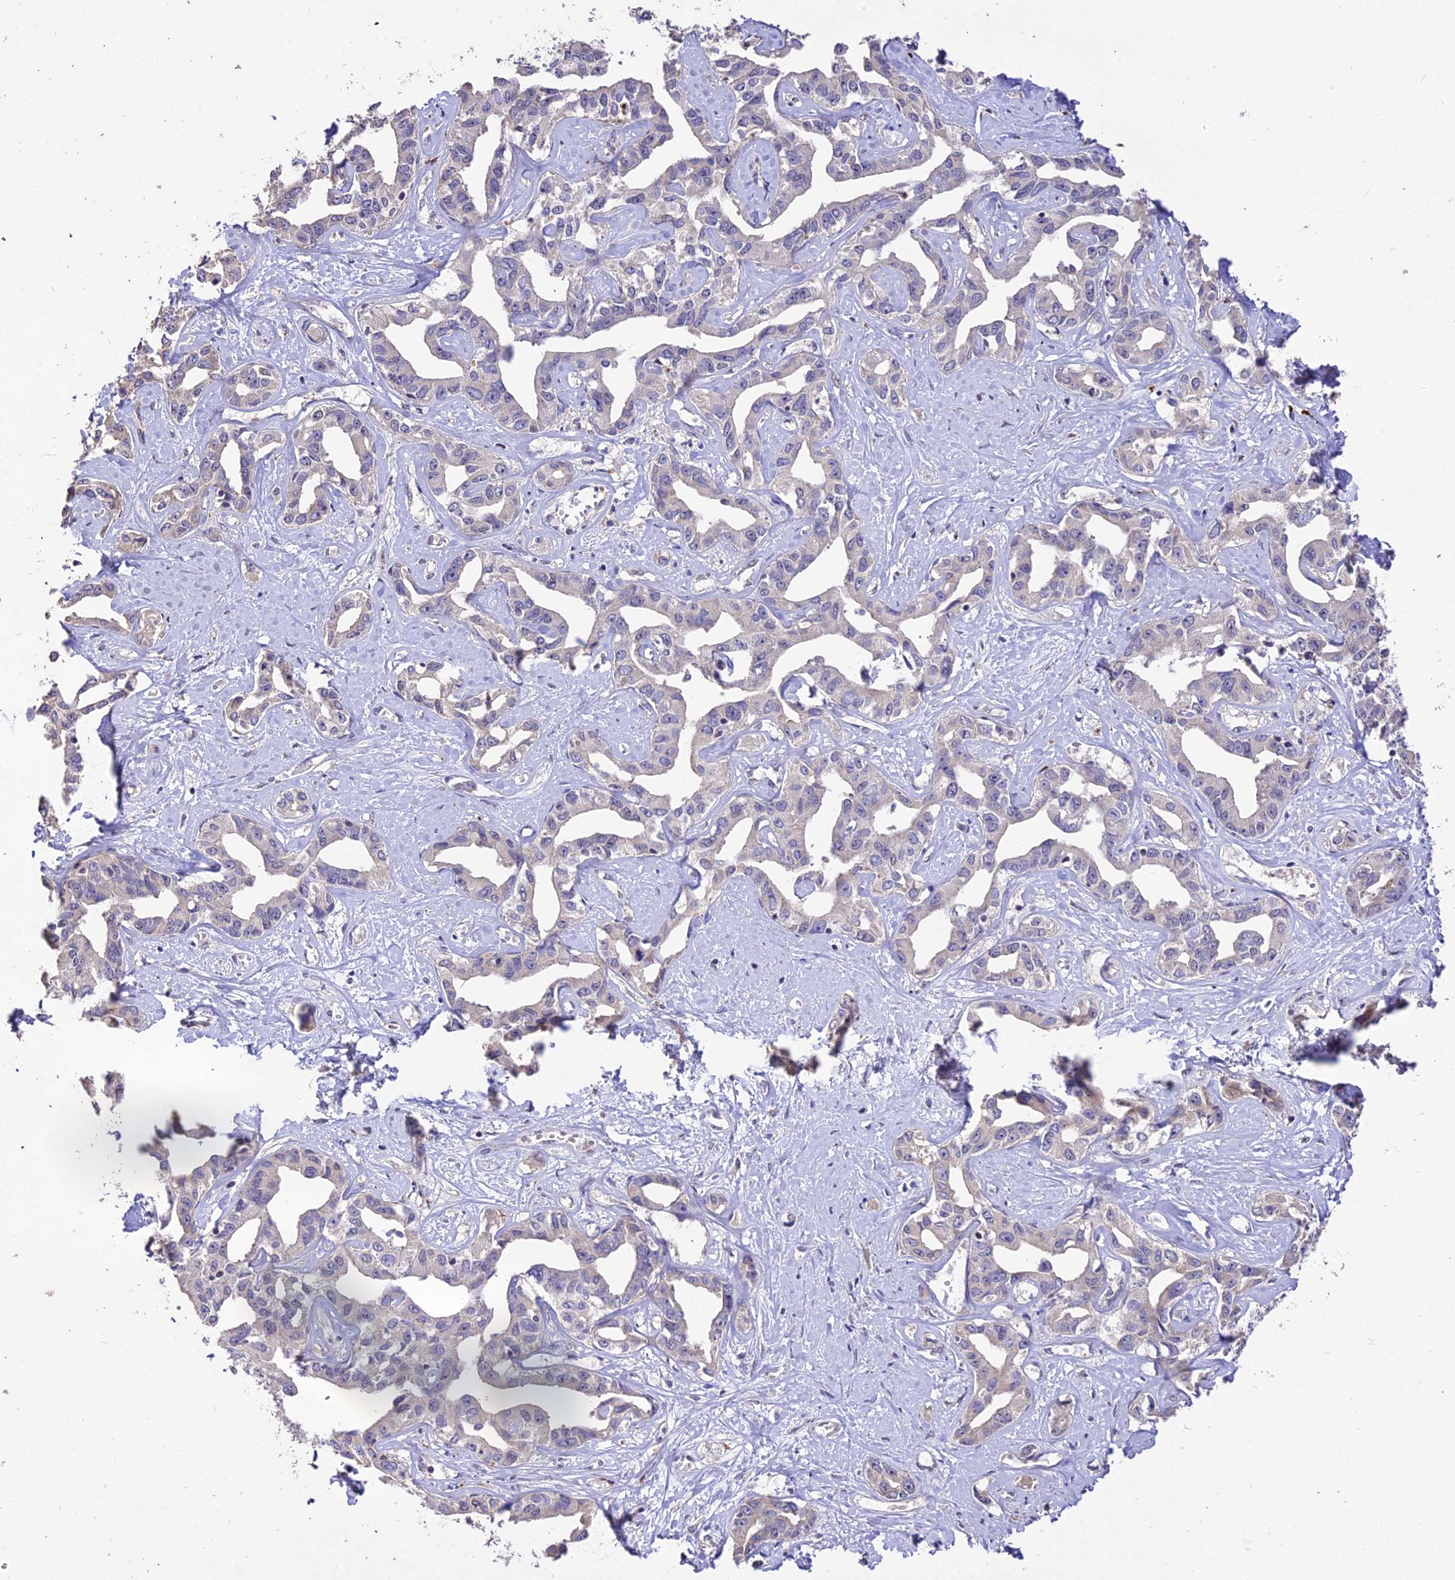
{"staining": {"intensity": "negative", "quantity": "none", "location": "none"}, "tissue": "liver cancer", "cell_type": "Tumor cells", "image_type": "cancer", "snomed": [{"axis": "morphology", "description": "Cholangiocarcinoma"}, {"axis": "topography", "description": "Liver"}], "caption": "The immunohistochemistry micrograph has no significant expression in tumor cells of cholangiocarcinoma (liver) tissue.", "gene": "SDHD", "patient": {"sex": "male", "age": 59}}